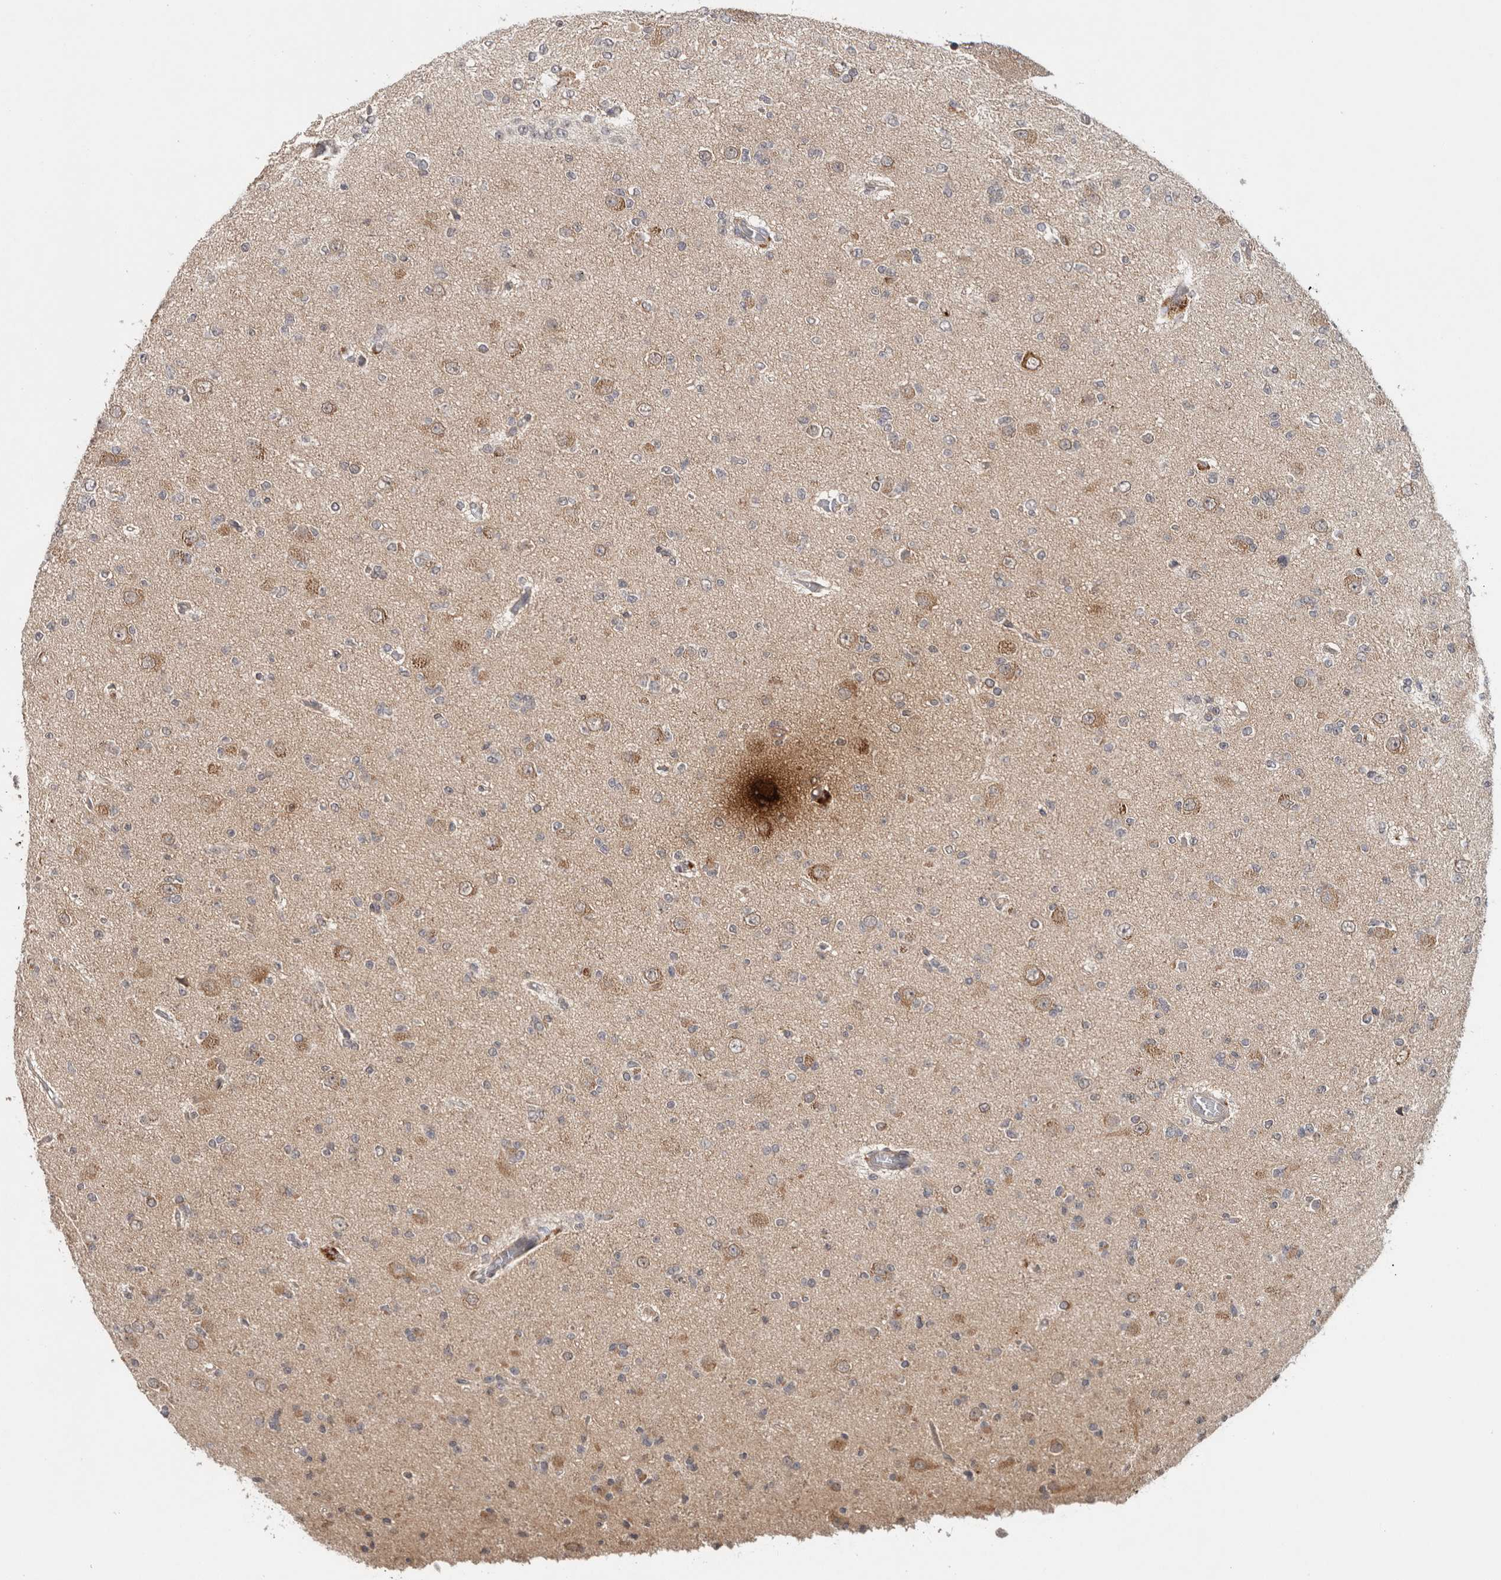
{"staining": {"intensity": "negative", "quantity": "none", "location": "none"}, "tissue": "glioma", "cell_type": "Tumor cells", "image_type": "cancer", "snomed": [{"axis": "morphology", "description": "Glioma, malignant, Low grade"}, {"axis": "topography", "description": "Brain"}], "caption": "A histopathology image of human malignant glioma (low-grade) is negative for staining in tumor cells.", "gene": "HMOX2", "patient": {"sex": "female", "age": 22}}